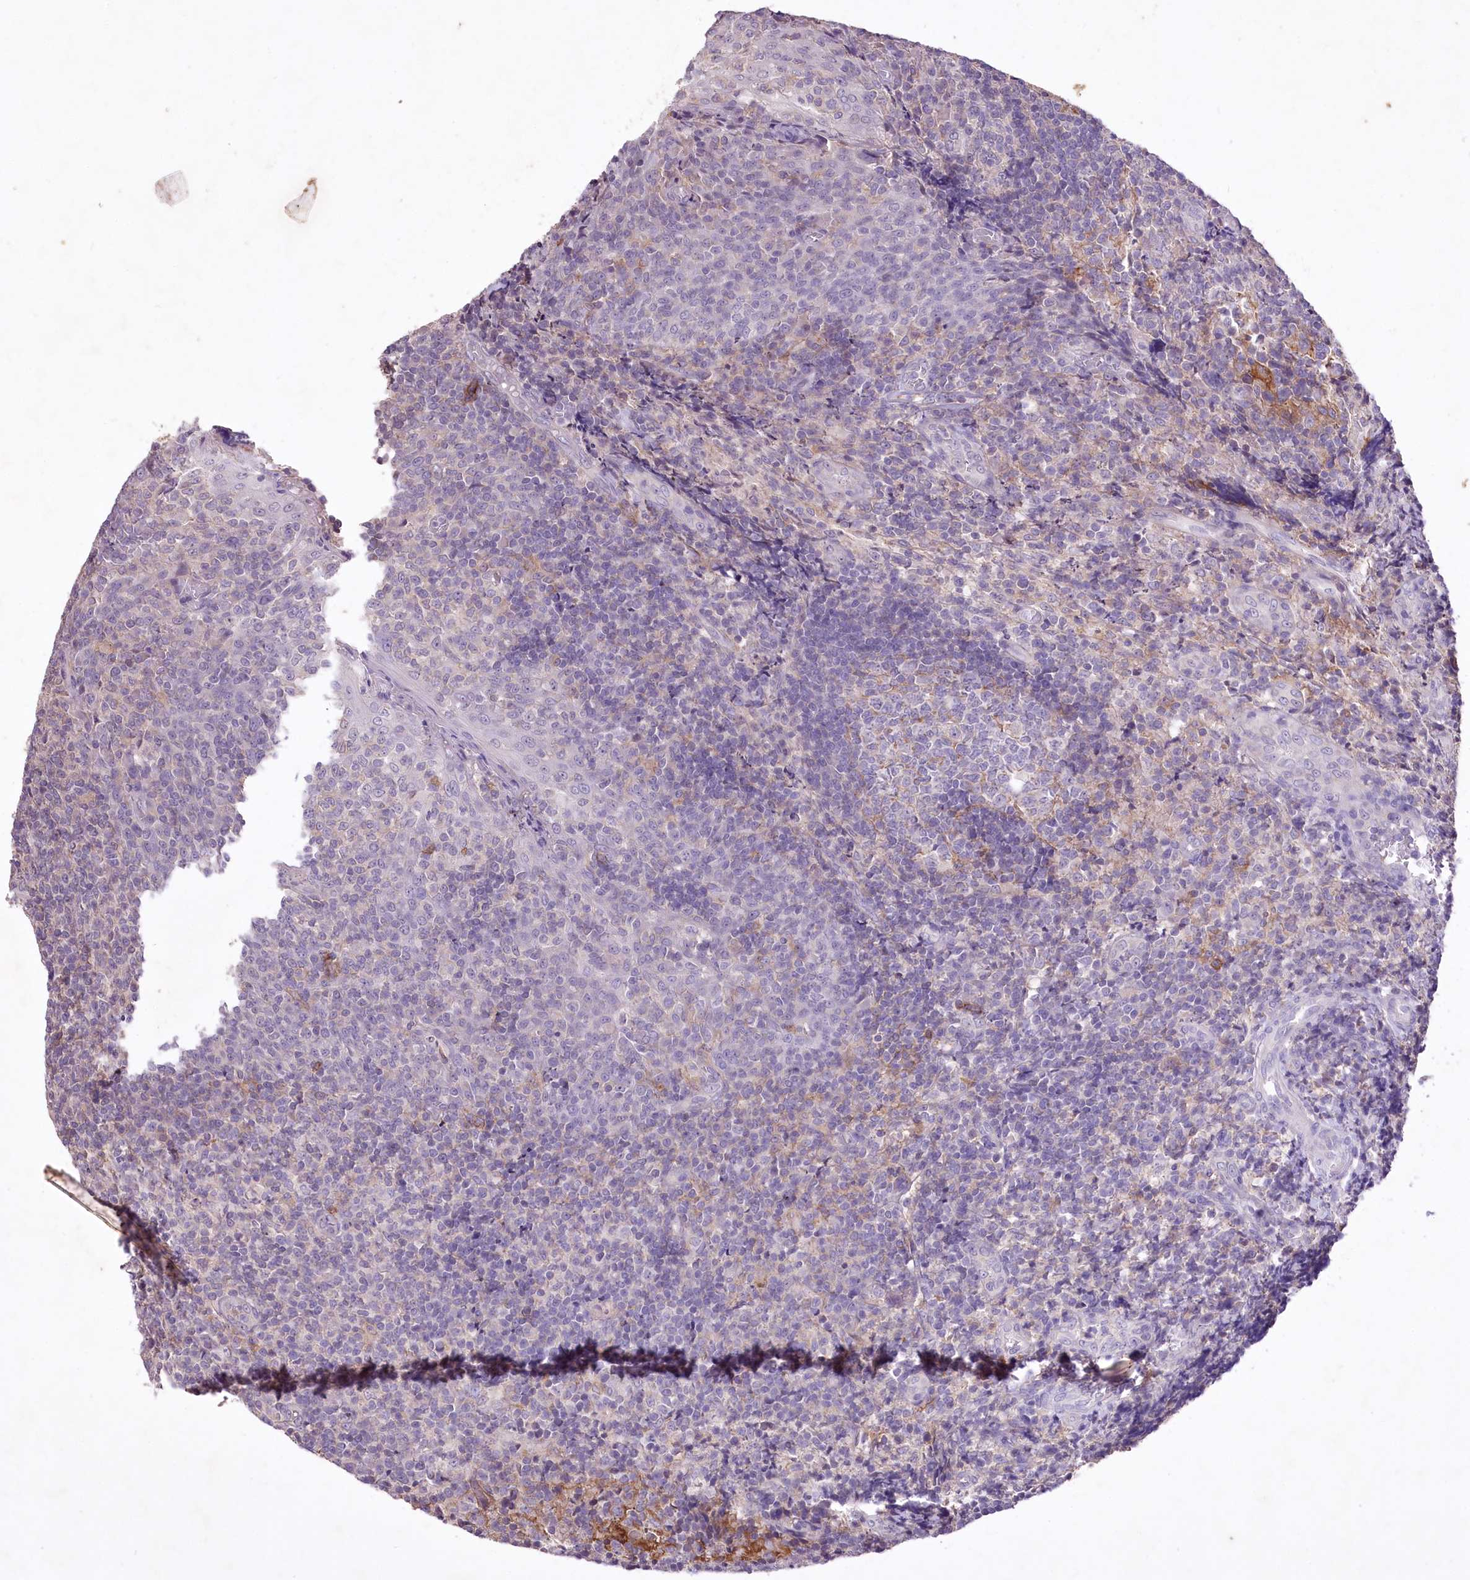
{"staining": {"intensity": "negative", "quantity": "none", "location": "none"}, "tissue": "tonsil", "cell_type": "Germinal center cells", "image_type": "normal", "snomed": [{"axis": "morphology", "description": "Normal tissue, NOS"}, {"axis": "topography", "description": "Tonsil"}], "caption": "A high-resolution histopathology image shows immunohistochemistry staining of normal tonsil, which displays no significant expression in germinal center cells. Brightfield microscopy of immunohistochemistry stained with DAB (brown) and hematoxylin (blue), captured at high magnification.", "gene": "ENPP1", "patient": {"sex": "female", "age": 19}}